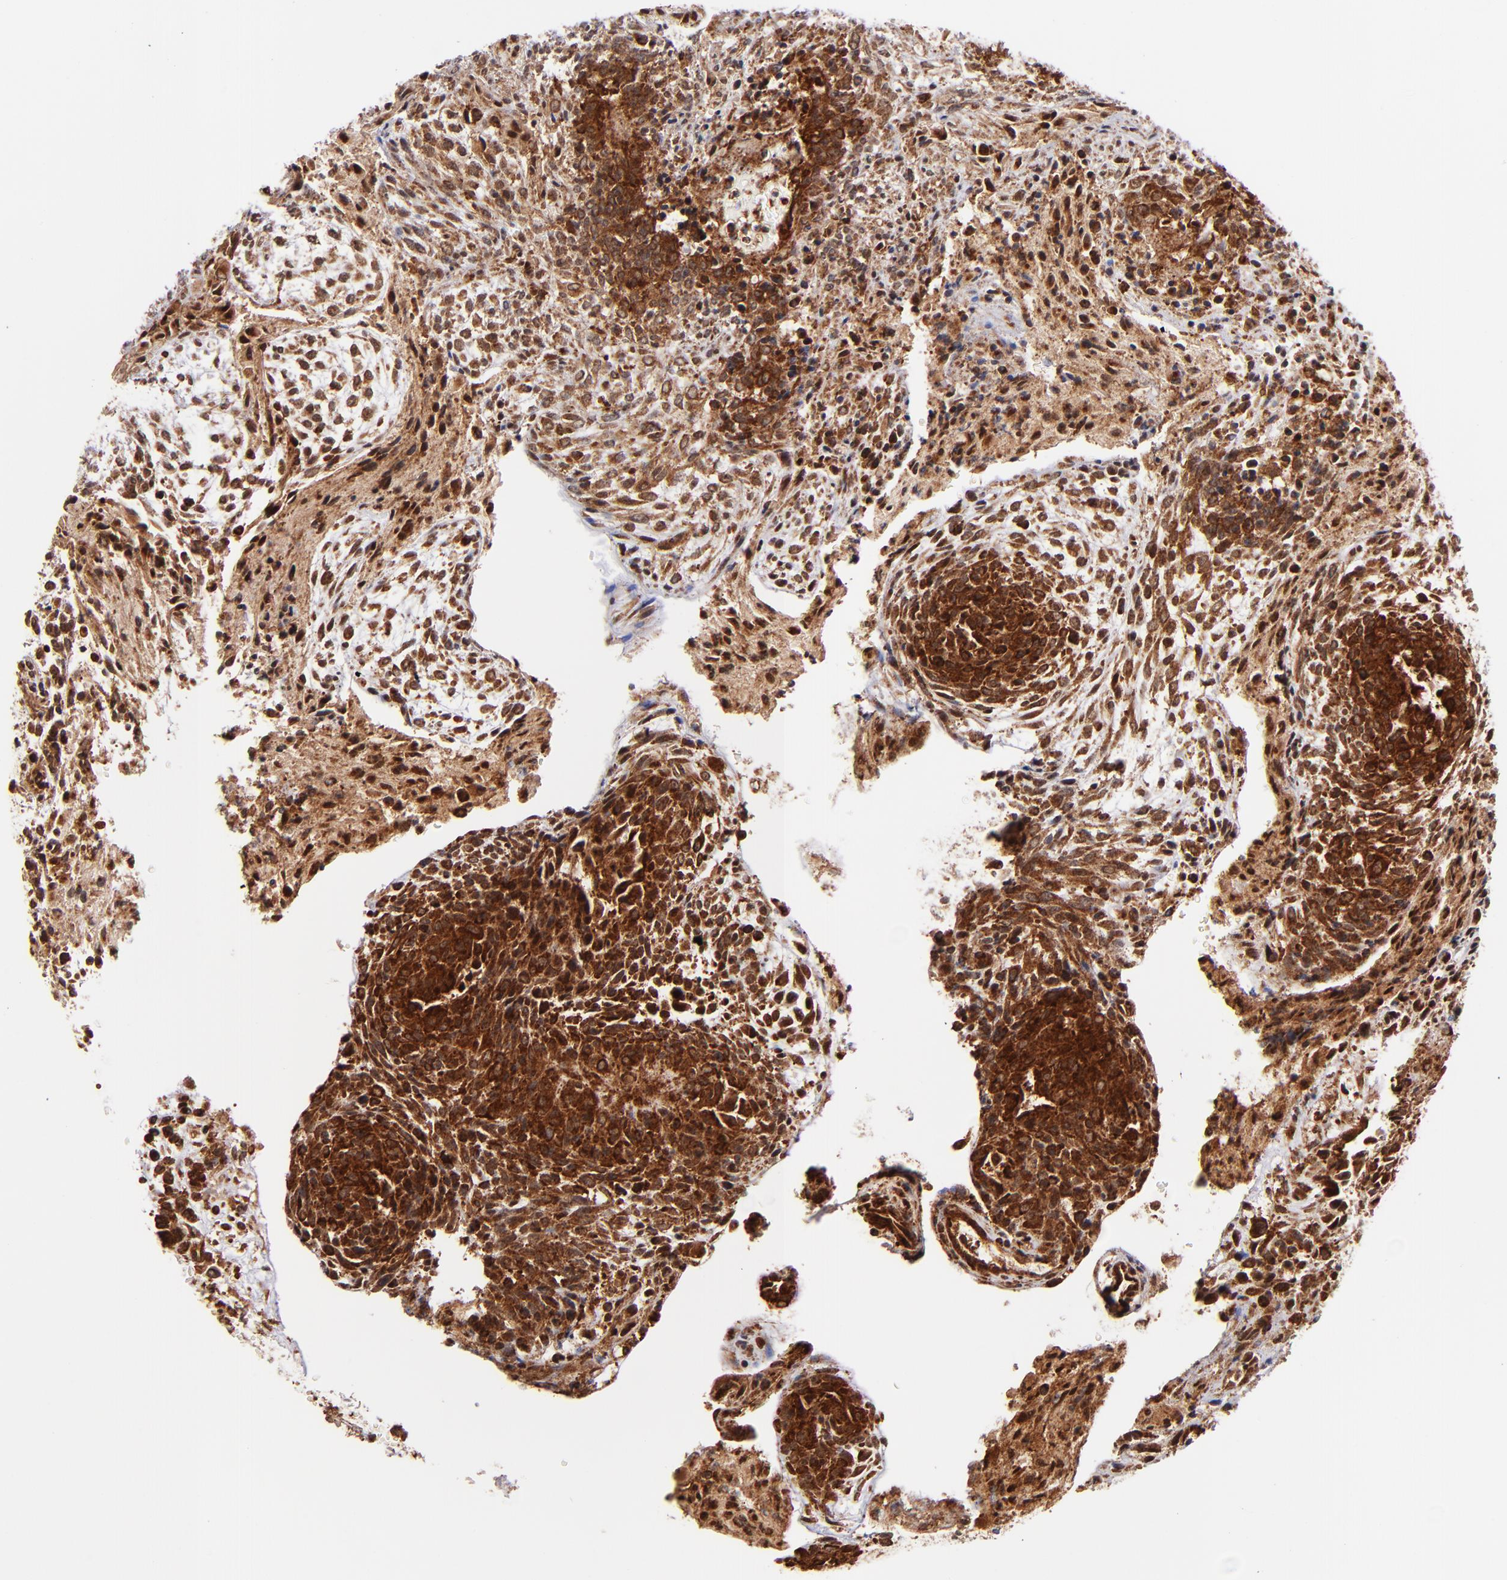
{"staining": {"intensity": "strong", "quantity": ">75%", "location": "cytoplasmic/membranous"}, "tissue": "glioma", "cell_type": "Tumor cells", "image_type": "cancer", "snomed": [{"axis": "morphology", "description": "Glioma, malignant, High grade"}, {"axis": "topography", "description": "Cerebral cortex"}], "caption": "High-power microscopy captured an immunohistochemistry (IHC) micrograph of glioma, revealing strong cytoplasmic/membranous staining in approximately >75% of tumor cells.", "gene": "STX8", "patient": {"sex": "female", "age": 55}}